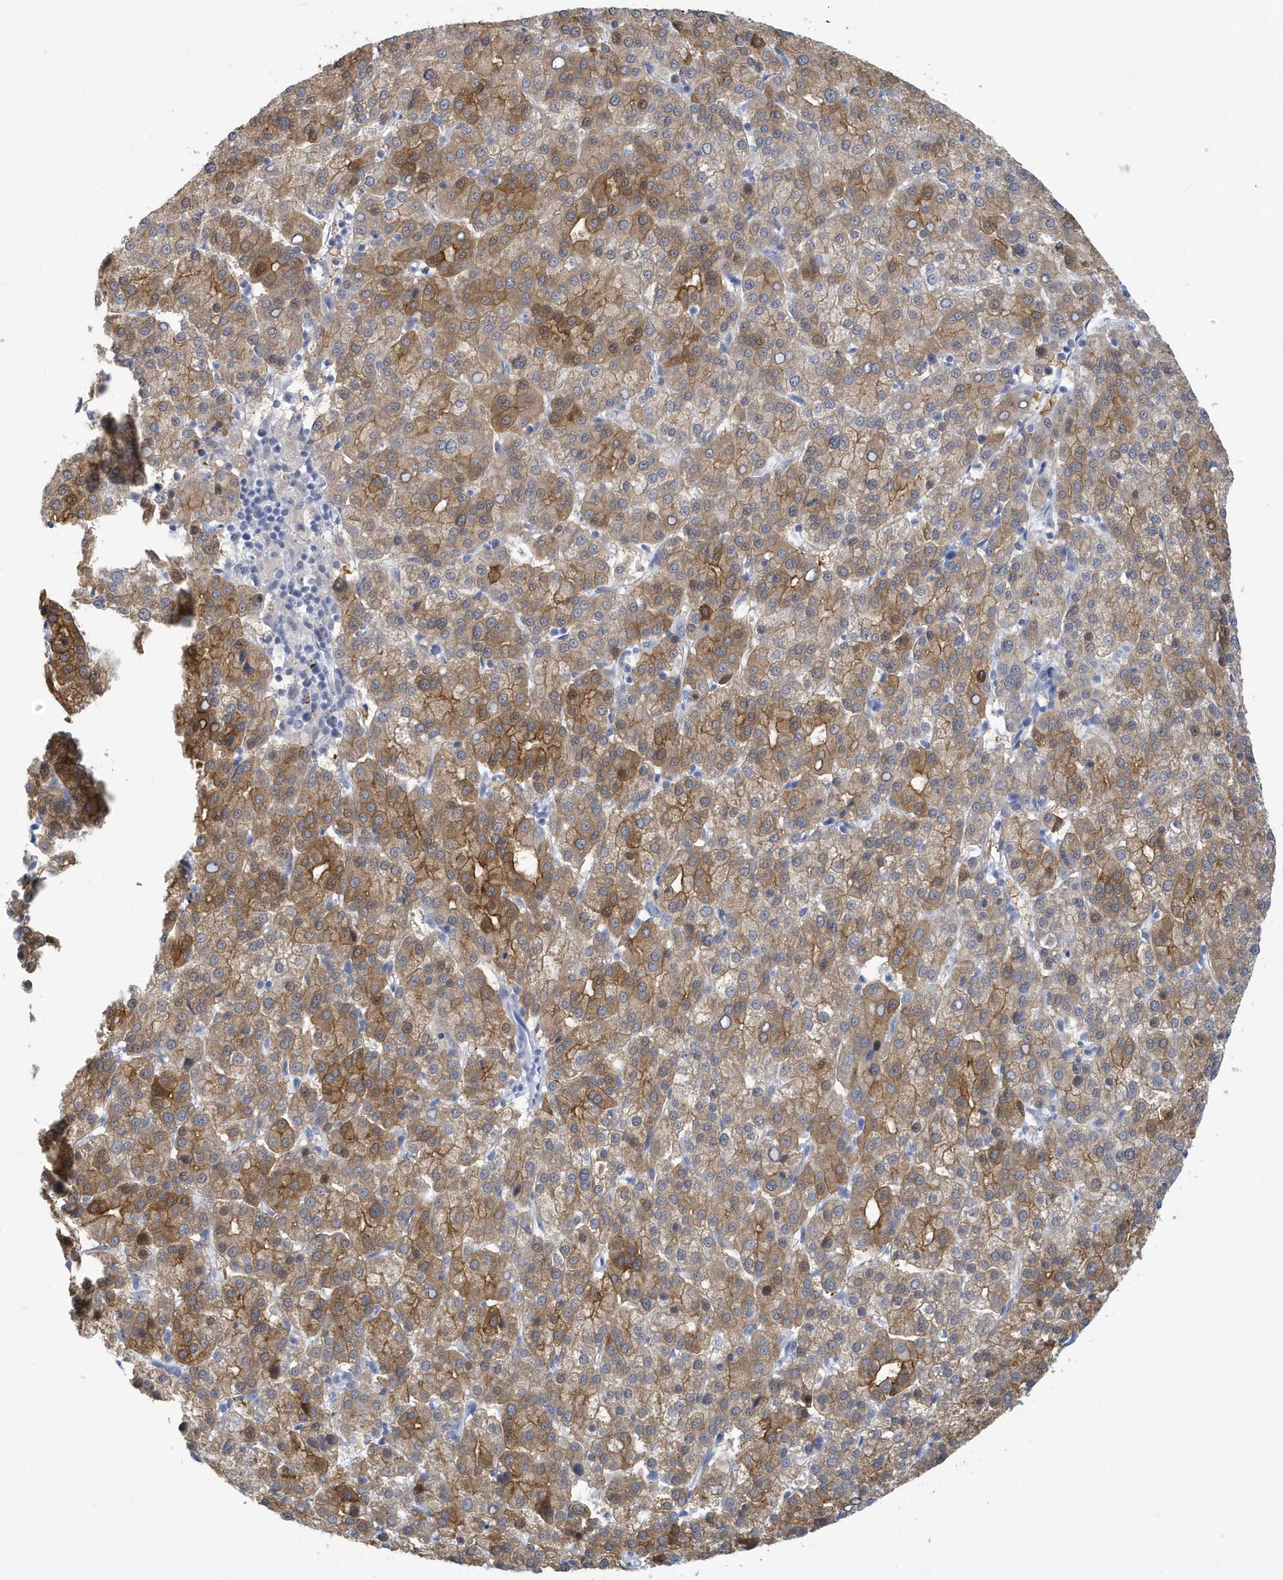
{"staining": {"intensity": "moderate", "quantity": ">75%", "location": "cytoplasmic/membranous"}, "tissue": "liver cancer", "cell_type": "Tumor cells", "image_type": "cancer", "snomed": [{"axis": "morphology", "description": "Carcinoma, Hepatocellular, NOS"}, {"axis": "topography", "description": "Liver"}], "caption": "Moderate cytoplasmic/membranous protein expression is identified in approximately >75% of tumor cells in liver cancer (hepatocellular carcinoma).", "gene": "VTA1", "patient": {"sex": "female", "age": 58}}